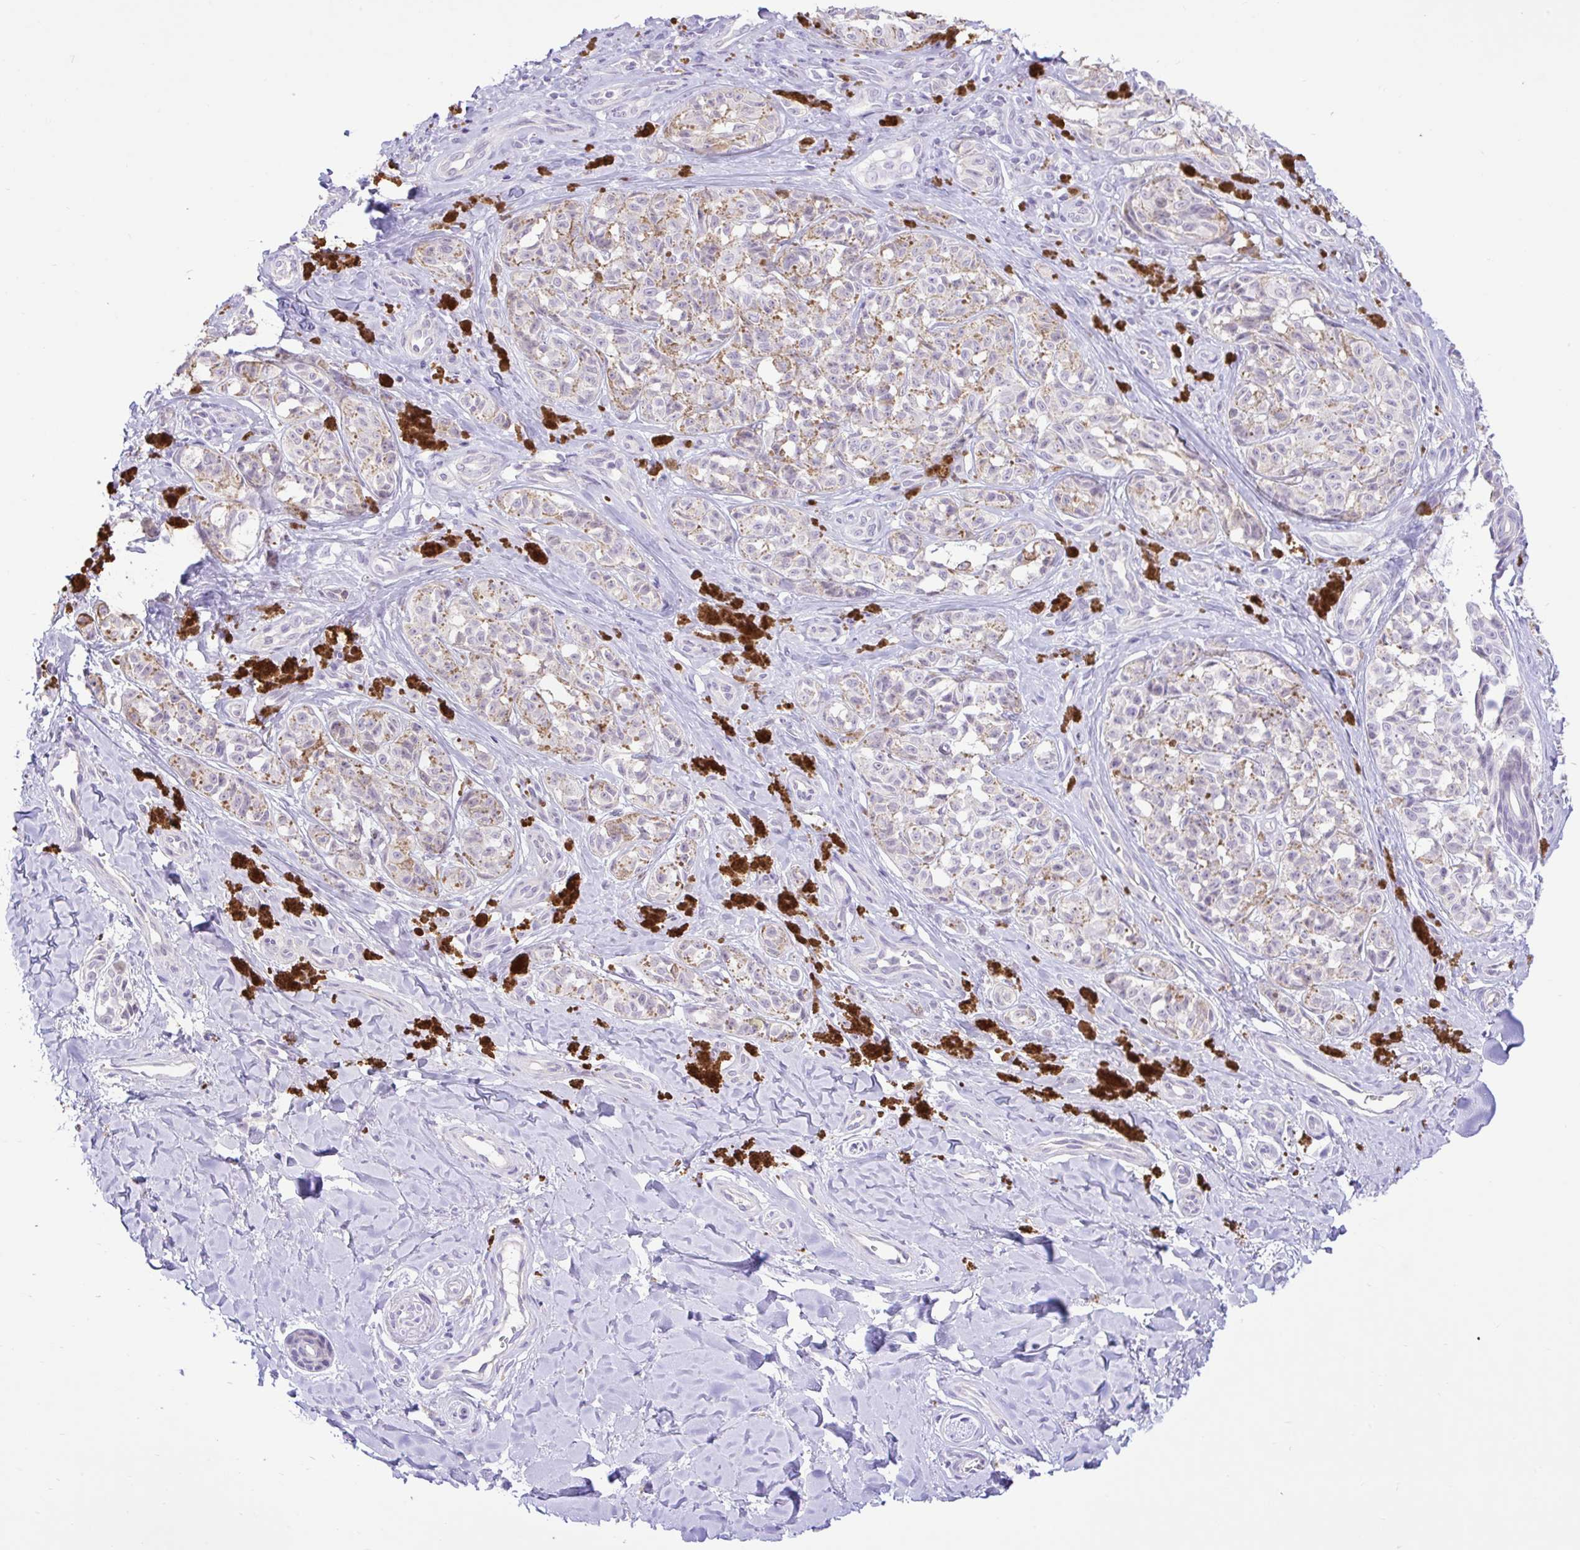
{"staining": {"intensity": "negative", "quantity": "none", "location": "none"}, "tissue": "melanoma", "cell_type": "Tumor cells", "image_type": "cancer", "snomed": [{"axis": "morphology", "description": "Malignant melanoma, NOS"}, {"axis": "topography", "description": "Skin"}], "caption": "IHC image of neoplastic tissue: melanoma stained with DAB (3,3'-diaminobenzidine) demonstrates no significant protein positivity in tumor cells.", "gene": "ZNF101", "patient": {"sex": "female", "age": 65}}